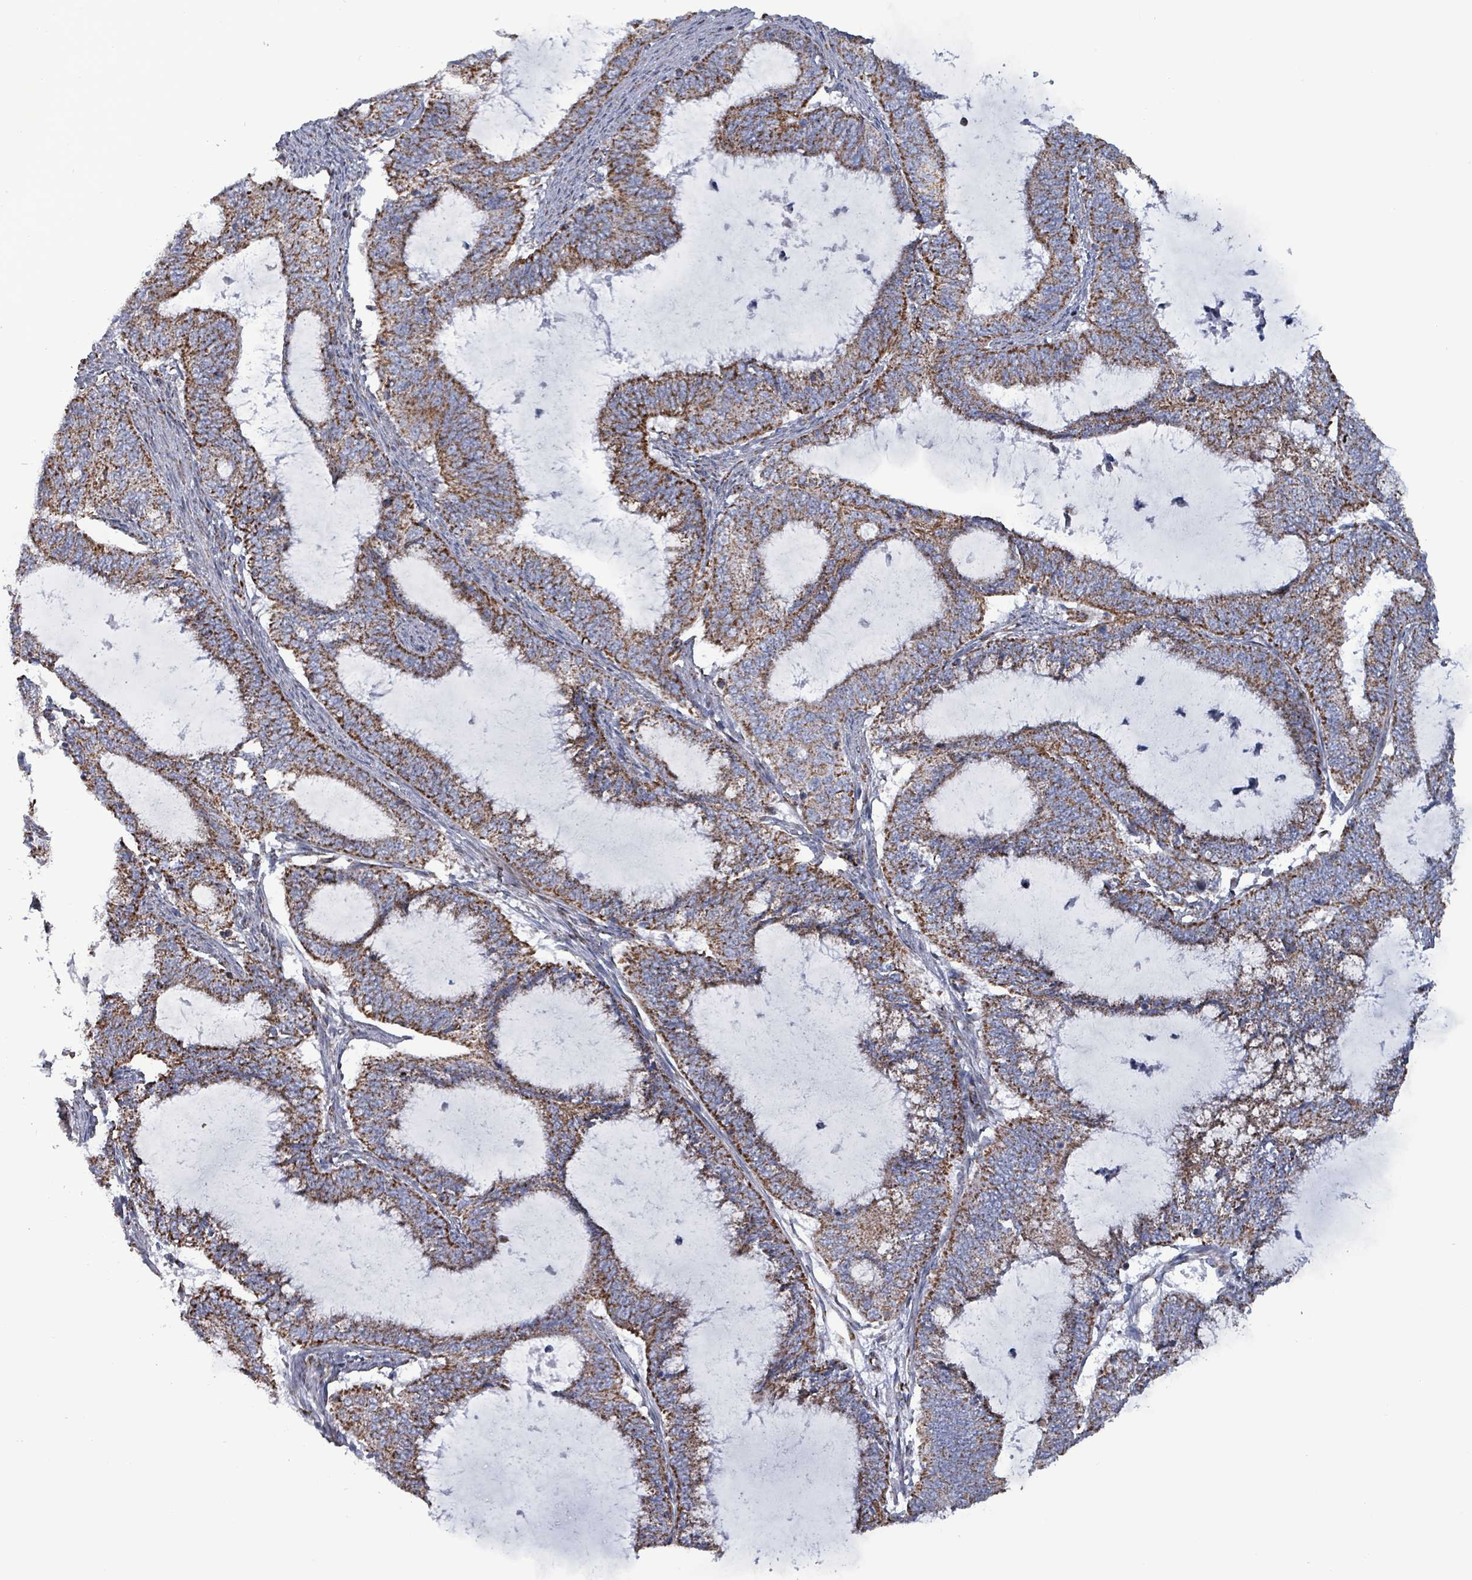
{"staining": {"intensity": "strong", "quantity": ">75%", "location": "cytoplasmic/membranous"}, "tissue": "endometrial cancer", "cell_type": "Tumor cells", "image_type": "cancer", "snomed": [{"axis": "morphology", "description": "Adenocarcinoma, NOS"}, {"axis": "topography", "description": "Endometrium"}], "caption": "Immunohistochemical staining of human endometrial cancer shows high levels of strong cytoplasmic/membranous positivity in about >75% of tumor cells.", "gene": "IDH3B", "patient": {"sex": "female", "age": 51}}